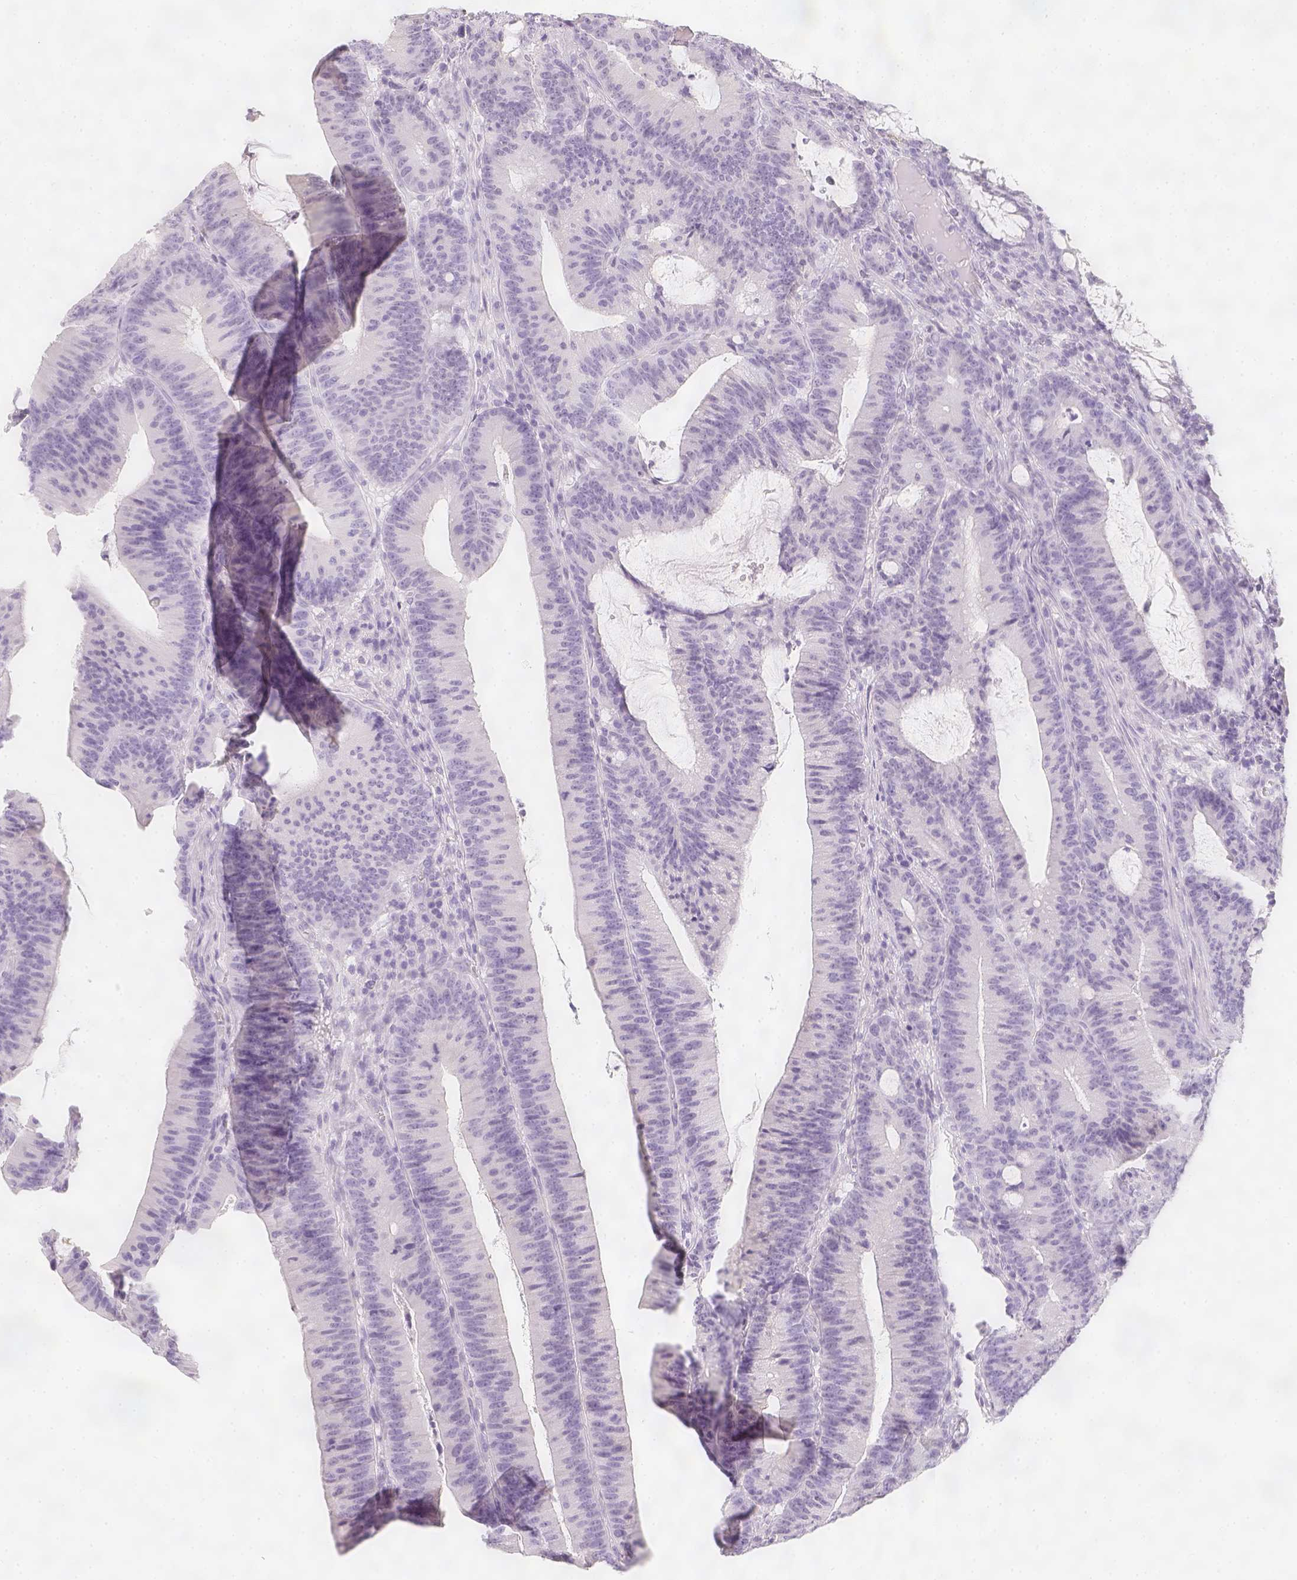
{"staining": {"intensity": "negative", "quantity": "none", "location": "none"}, "tissue": "colorectal cancer", "cell_type": "Tumor cells", "image_type": "cancer", "snomed": [{"axis": "morphology", "description": "Adenocarcinoma, NOS"}, {"axis": "topography", "description": "Colon"}], "caption": "Colorectal cancer stained for a protein using immunohistochemistry (IHC) reveals no expression tumor cells.", "gene": "SLC18A1", "patient": {"sex": "female", "age": 78}}